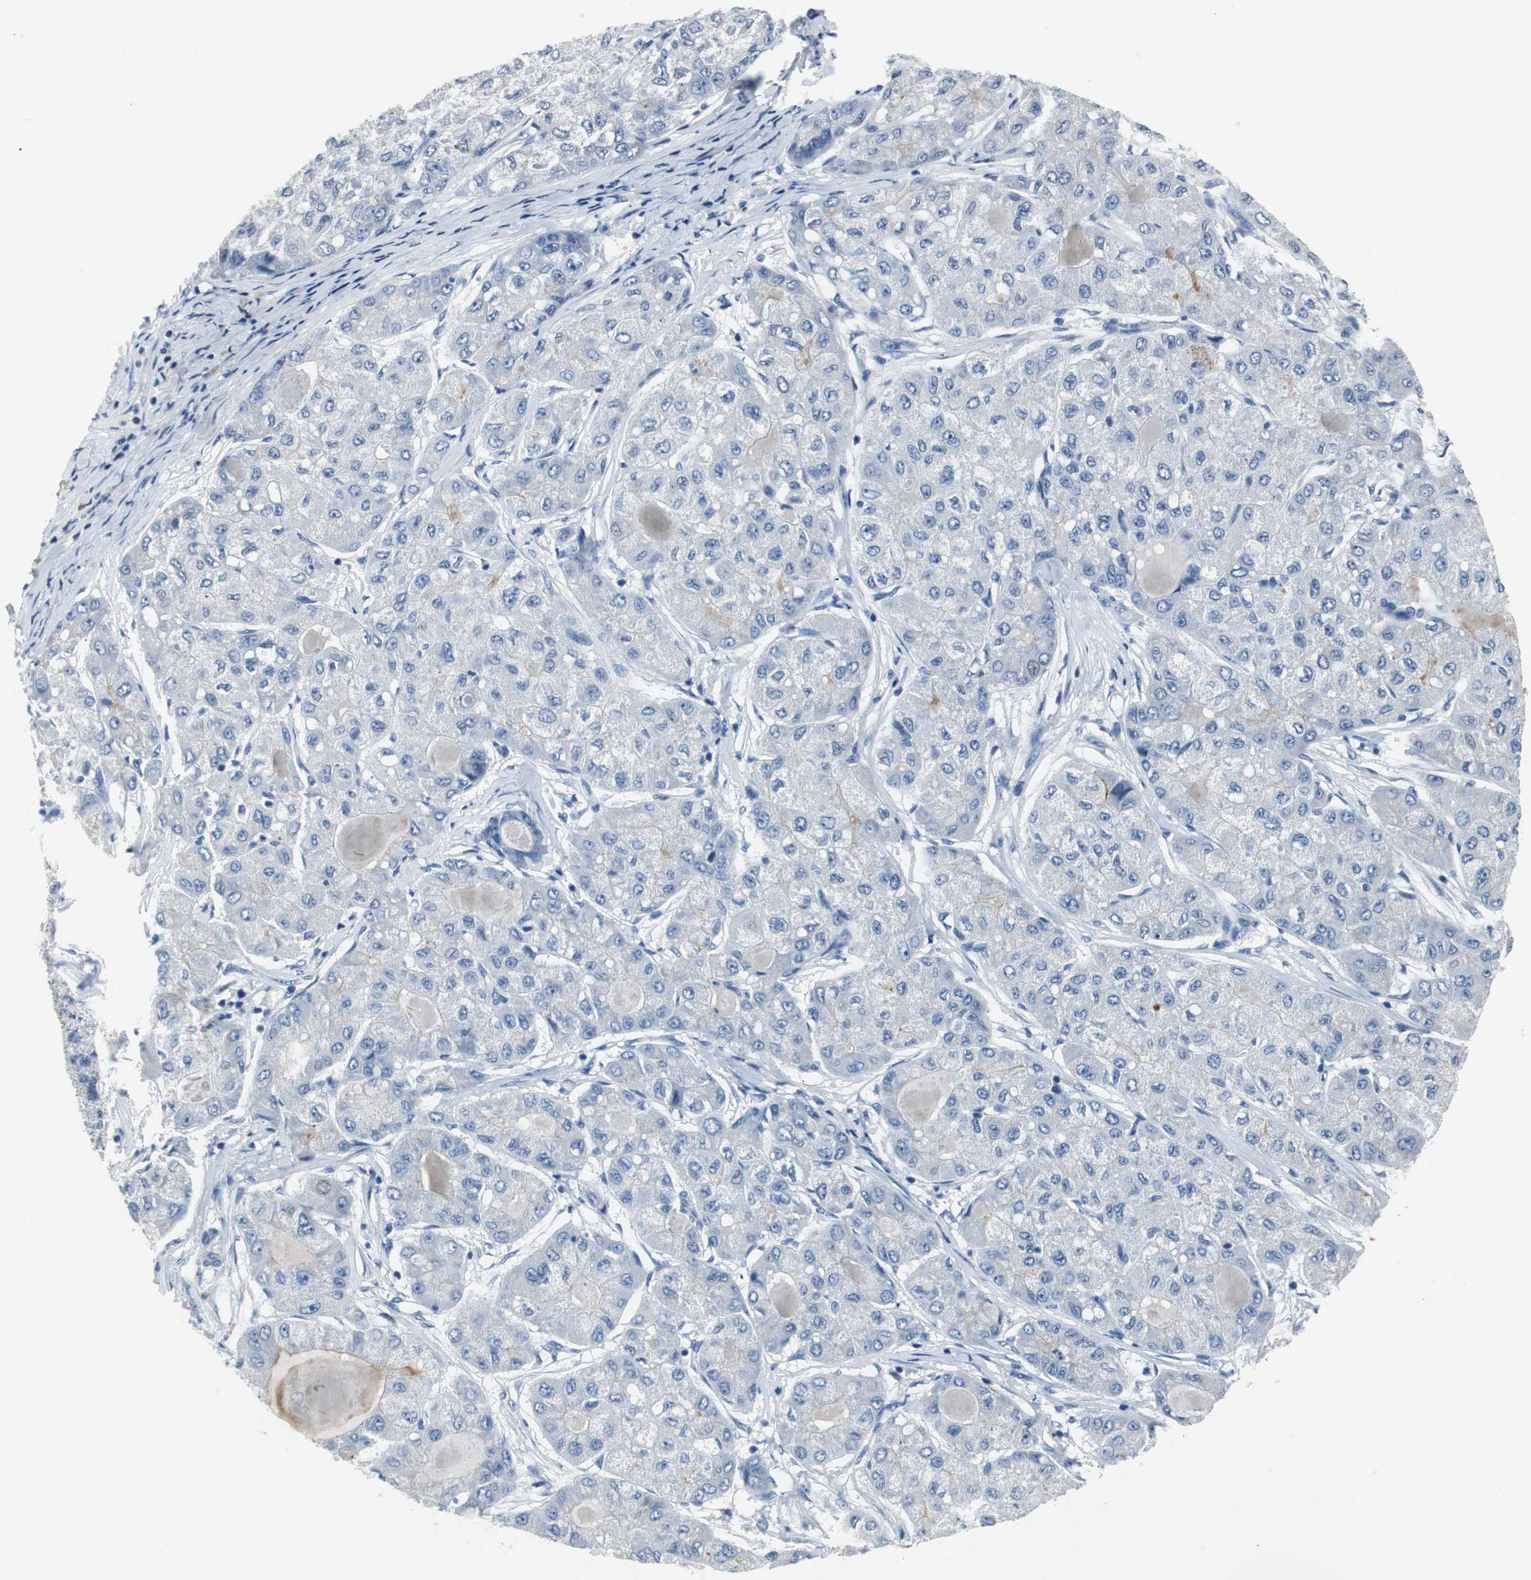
{"staining": {"intensity": "negative", "quantity": "none", "location": "none"}, "tissue": "liver cancer", "cell_type": "Tumor cells", "image_type": "cancer", "snomed": [{"axis": "morphology", "description": "Carcinoma, Hepatocellular, NOS"}, {"axis": "topography", "description": "Liver"}], "caption": "This is an IHC micrograph of liver cancer (hepatocellular carcinoma). There is no staining in tumor cells.", "gene": "LRP2", "patient": {"sex": "male", "age": 80}}